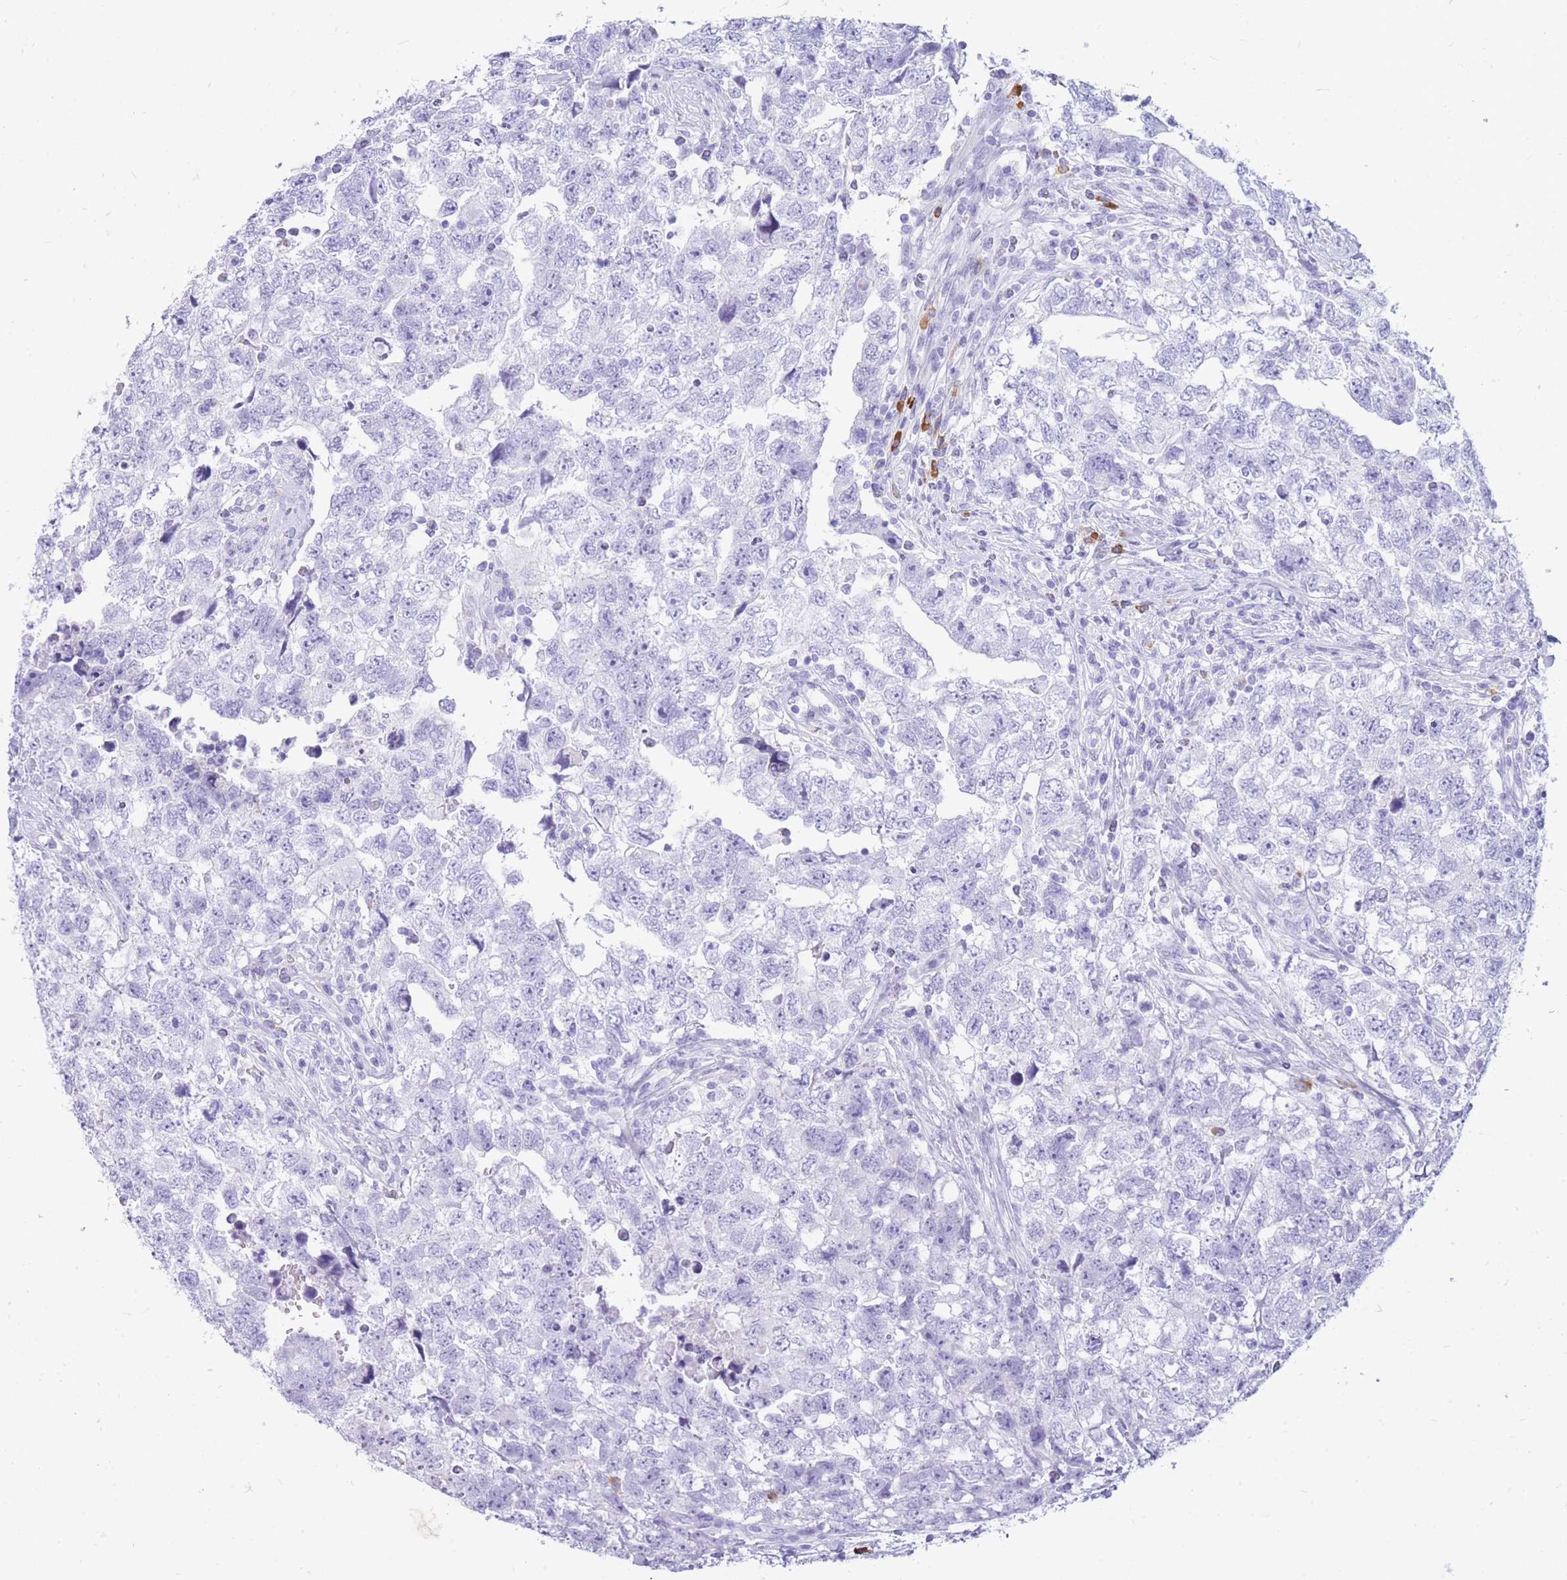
{"staining": {"intensity": "negative", "quantity": "none", "location": "none"}, "tissue": "testis cancer", "cell_type": "Tumor cells", "image_type": "cancer", "snomed": [{"axis": "morphology", "description": "Carcinoma, Embryonal, NOS"}, {"axis": "topography", "description": "Testis"}], "caption": "A histopathology image of human embryonal carcinoma (testis) is negative for staining in tumor cells.", "gene": "ZFP37", "patient": {"sex": "male", "age": 22}}